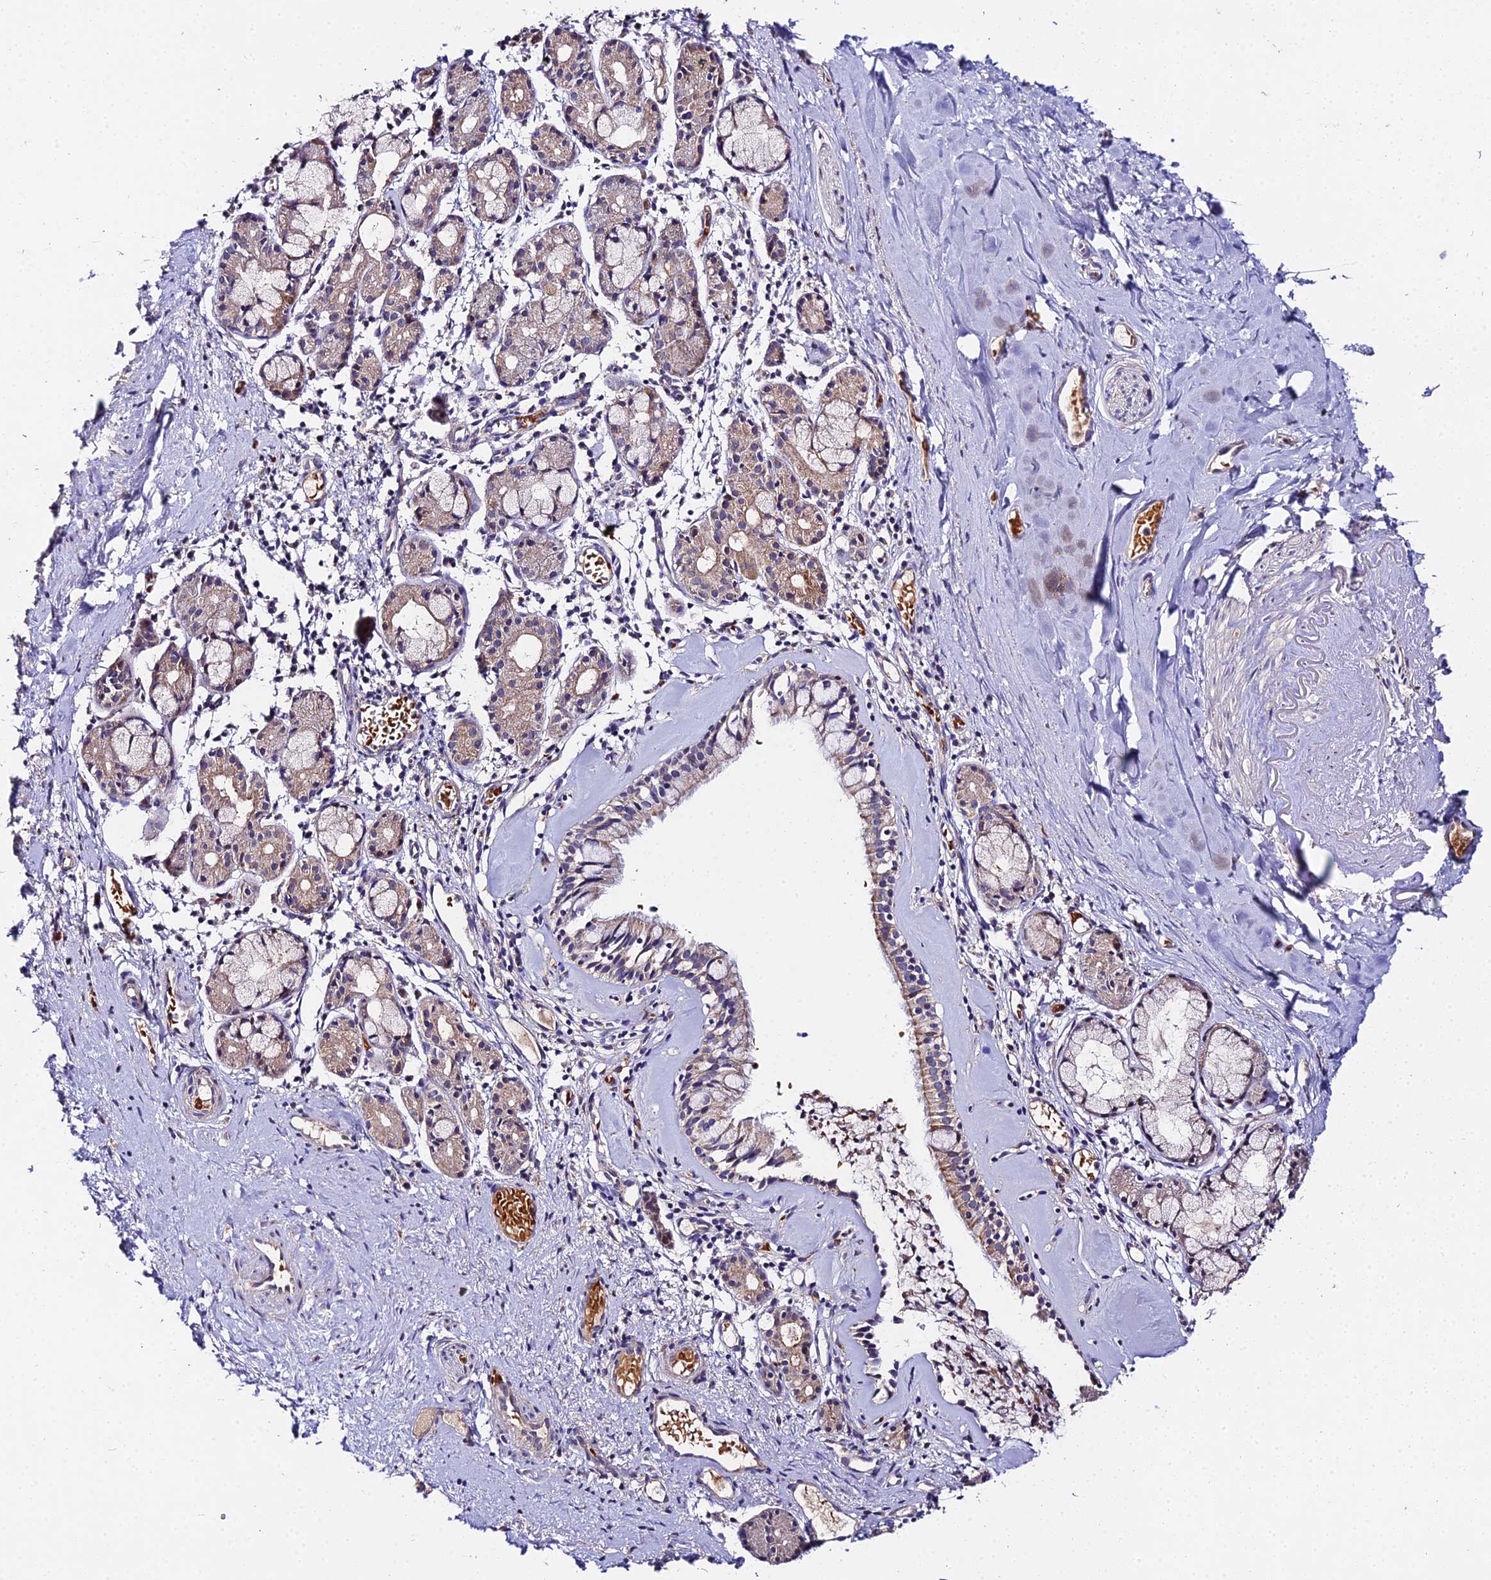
{"staining": {"intensity": "weak", "quantity": ">75%", "location": "cytoplasmic/membranous"}, "tissue": "nasopharynx", "cell_type": "Respiratory epithelial cells", "image_type": "normal", "snomed": [{"axis": "morphology", "description": "Normal tissue, NOS"}, {"axis": "topography", "description": "Nasopharynx"}], "caption": "High-power microscopy captured an IHC histopathology image of benign nasopharynx, revealing weak cytoplasmic/membranous staining in approximately >75% of respiratory epithelial cells. (DAB IHC, brown staining for protein, blue staining for nuclei).", "gene": "ZBED8", "patient": {"sex": "male", "age": 82}}